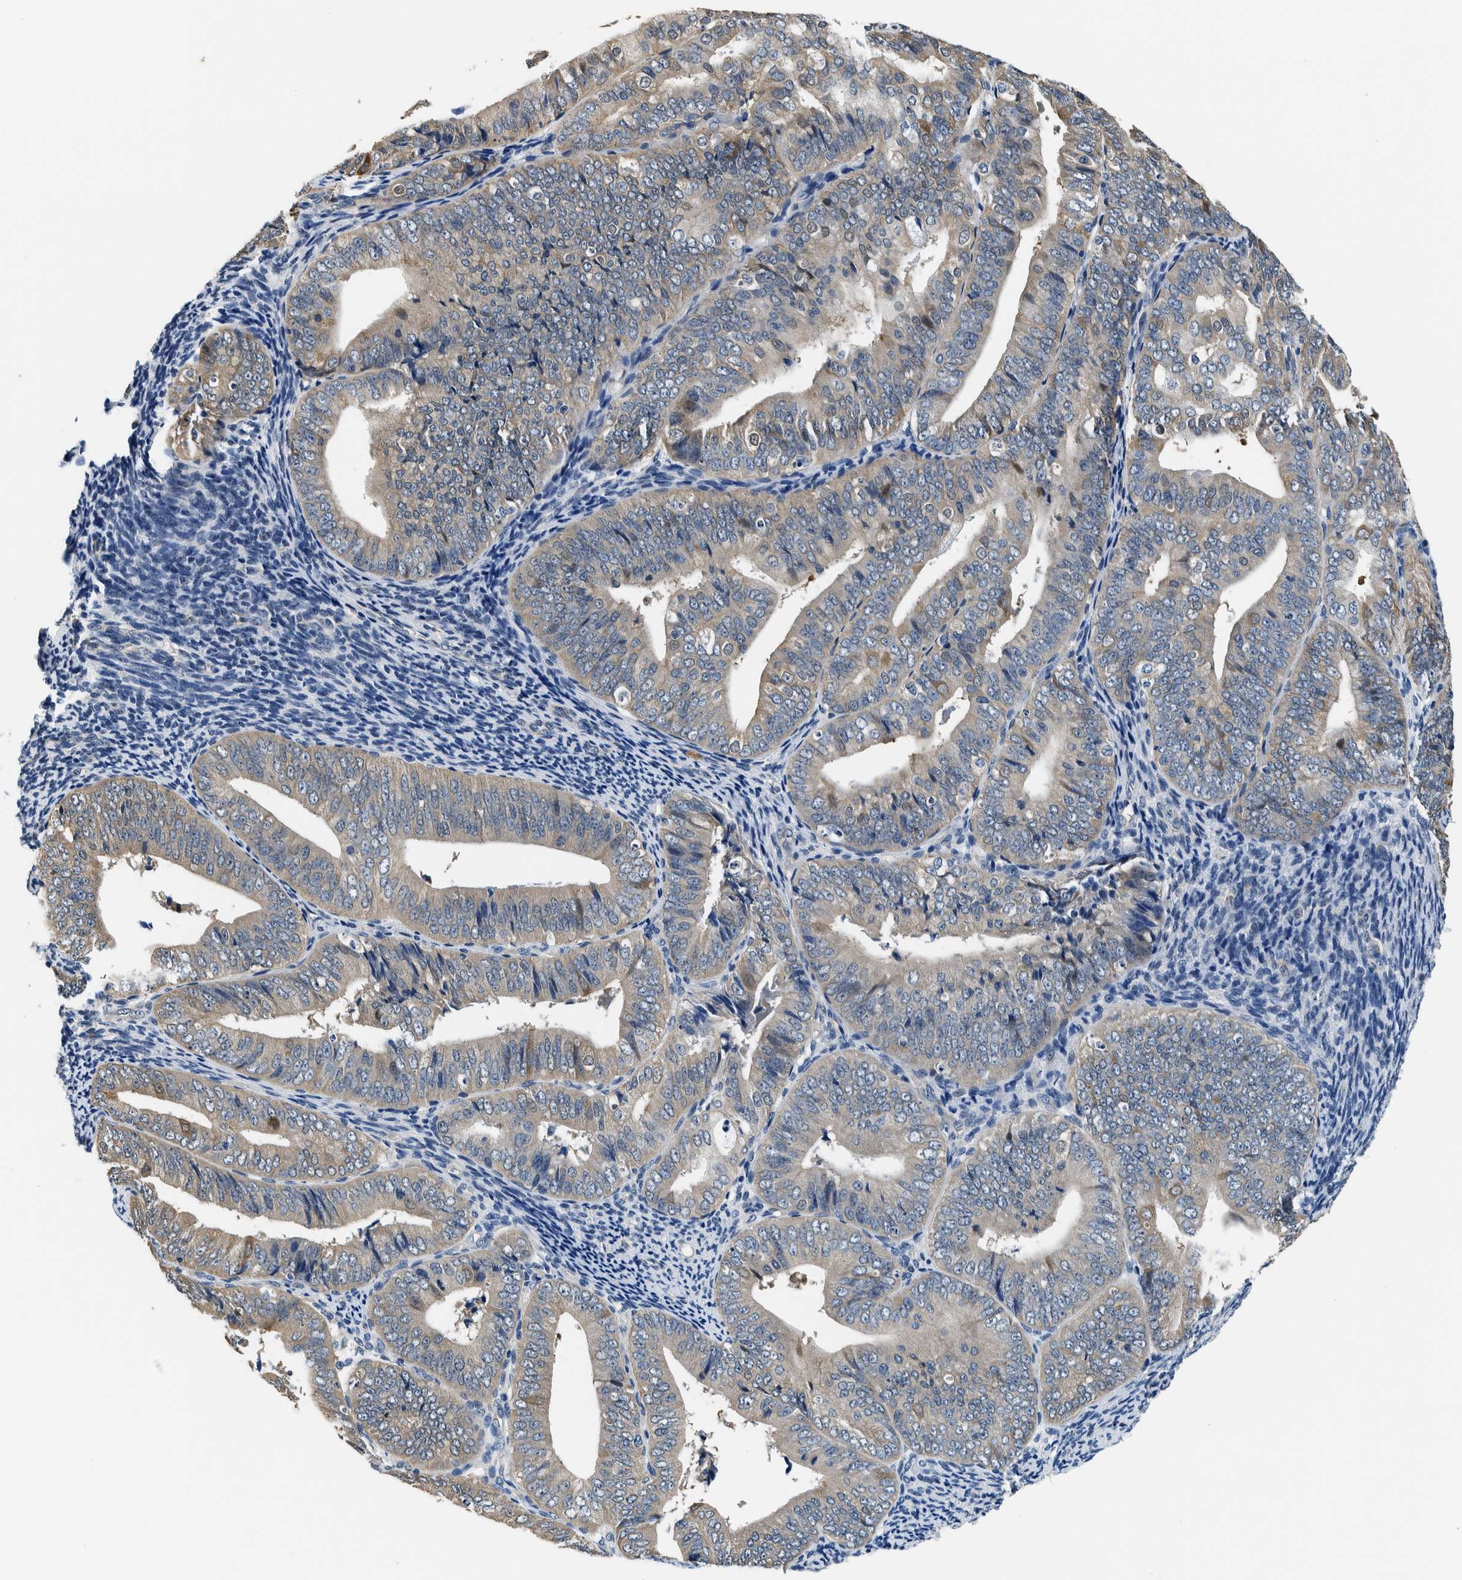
{"staining": {"intensity": "moderate", "quantity": "<25%", "location": "cytoplasmic/membranous"}, "tissue": "endometrial cancer", "cell_type": "Tumor cells", "image_type": "cancer", "snomed": [{"axis": "morphology", "description": "Adenocarcinoma, NOS"}, {"axis": "topography", "description": "Endometrium"}], "caption": "The photomicrograph demonstrates immunohistochemical staining of endometrial adenocarcinoma. There is moderate cytoplasmic/membranous expression is appreciated in about <25% of tumor cells.", "gene": "NIBAN2", "patient": {"sex": "female", "age": 63}}